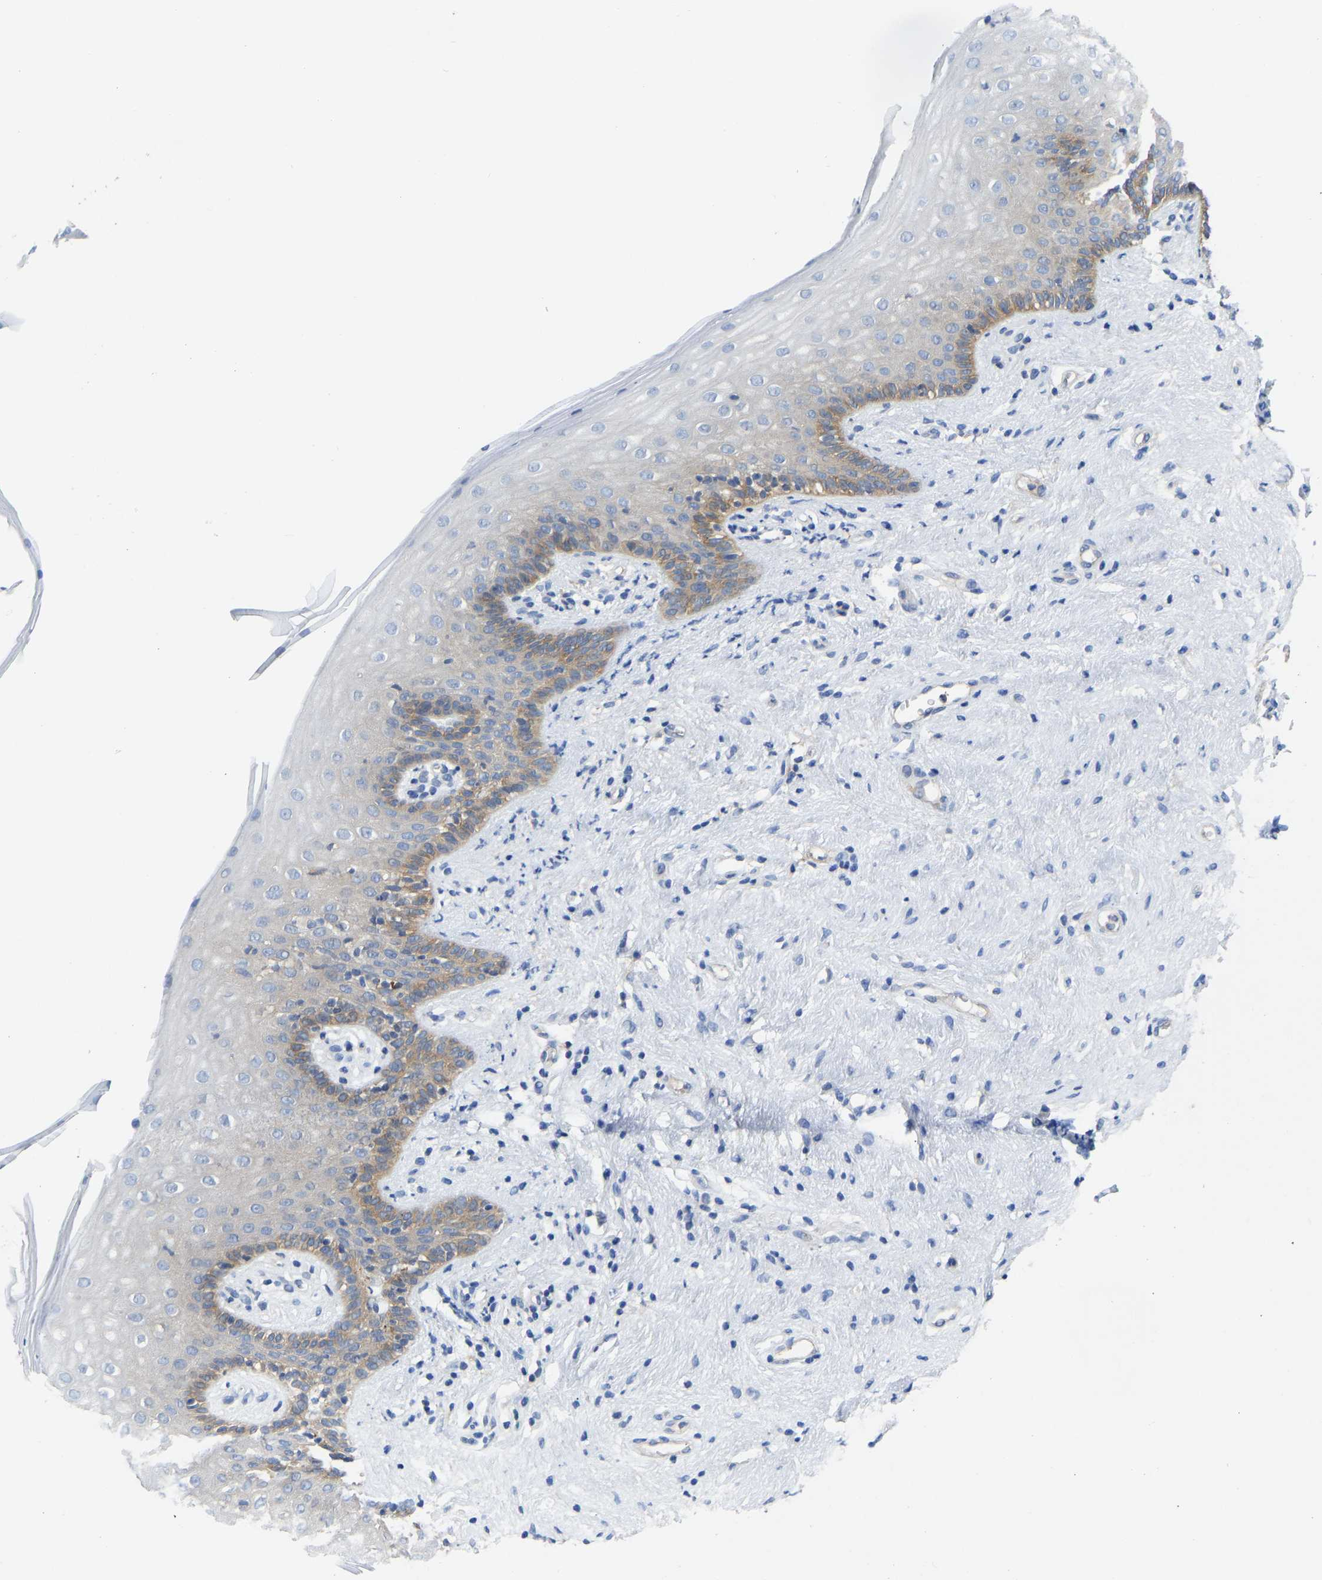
{"staining": {"intensity": "moderate", "quantity": "<25%", "location": "cytoplasmic/membranous"}, "tissue": "vagina", "cell_type": "Squamous epithelial cells", "image_type": "normal", "snomed": [{"axis": "morphology", "description": "Normal tissue, NOS"}, {"axis": "topography", "description": "Vagina"}], "caption": "Protein analysis of unremarkable vagina demonstrates moderate cytoplasmic/membranous staining in approximately <25% of squamous epithelial cells.", "gene": "PPP3CA", "patient": {"sex": "female", "age": 44}}